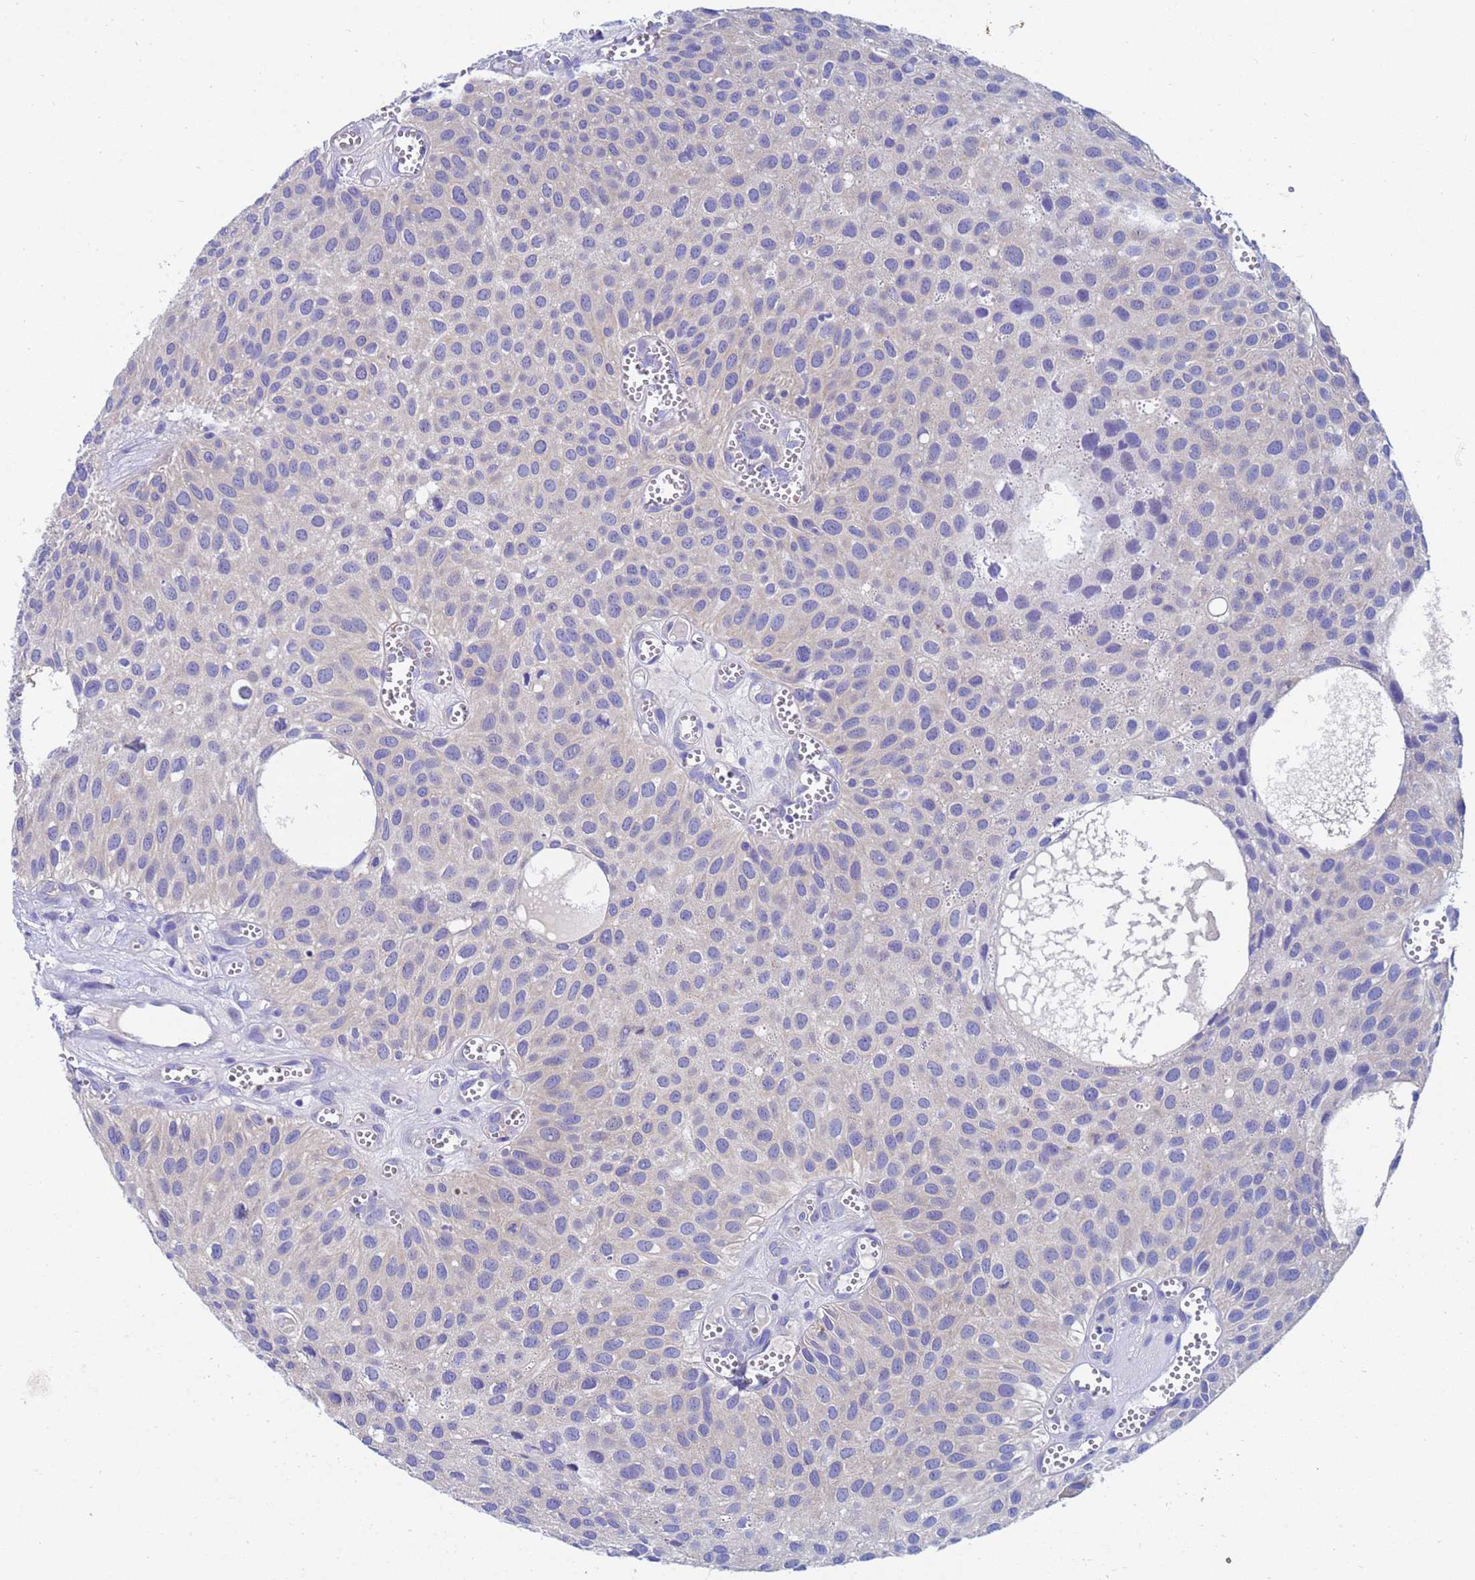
{"staining": {"intensity": "negative", "quantity": "none", "location": "none"}, "tissue": "urothelial cancer", "cell_type": "Tumor cells", "image_type": "cancer", "snomed": [{"axis": "morphology", "description": "Urothelial carcinoma, Low grade"}, {"axis": "topography", "description": "Urinary bladder"}], "caption": "This is an IHC micrograph of human urothelial cancer. There is no expression in tumor cells.", "gene": "UBE2O", "patient": {"sex": "male", "age": 88}}